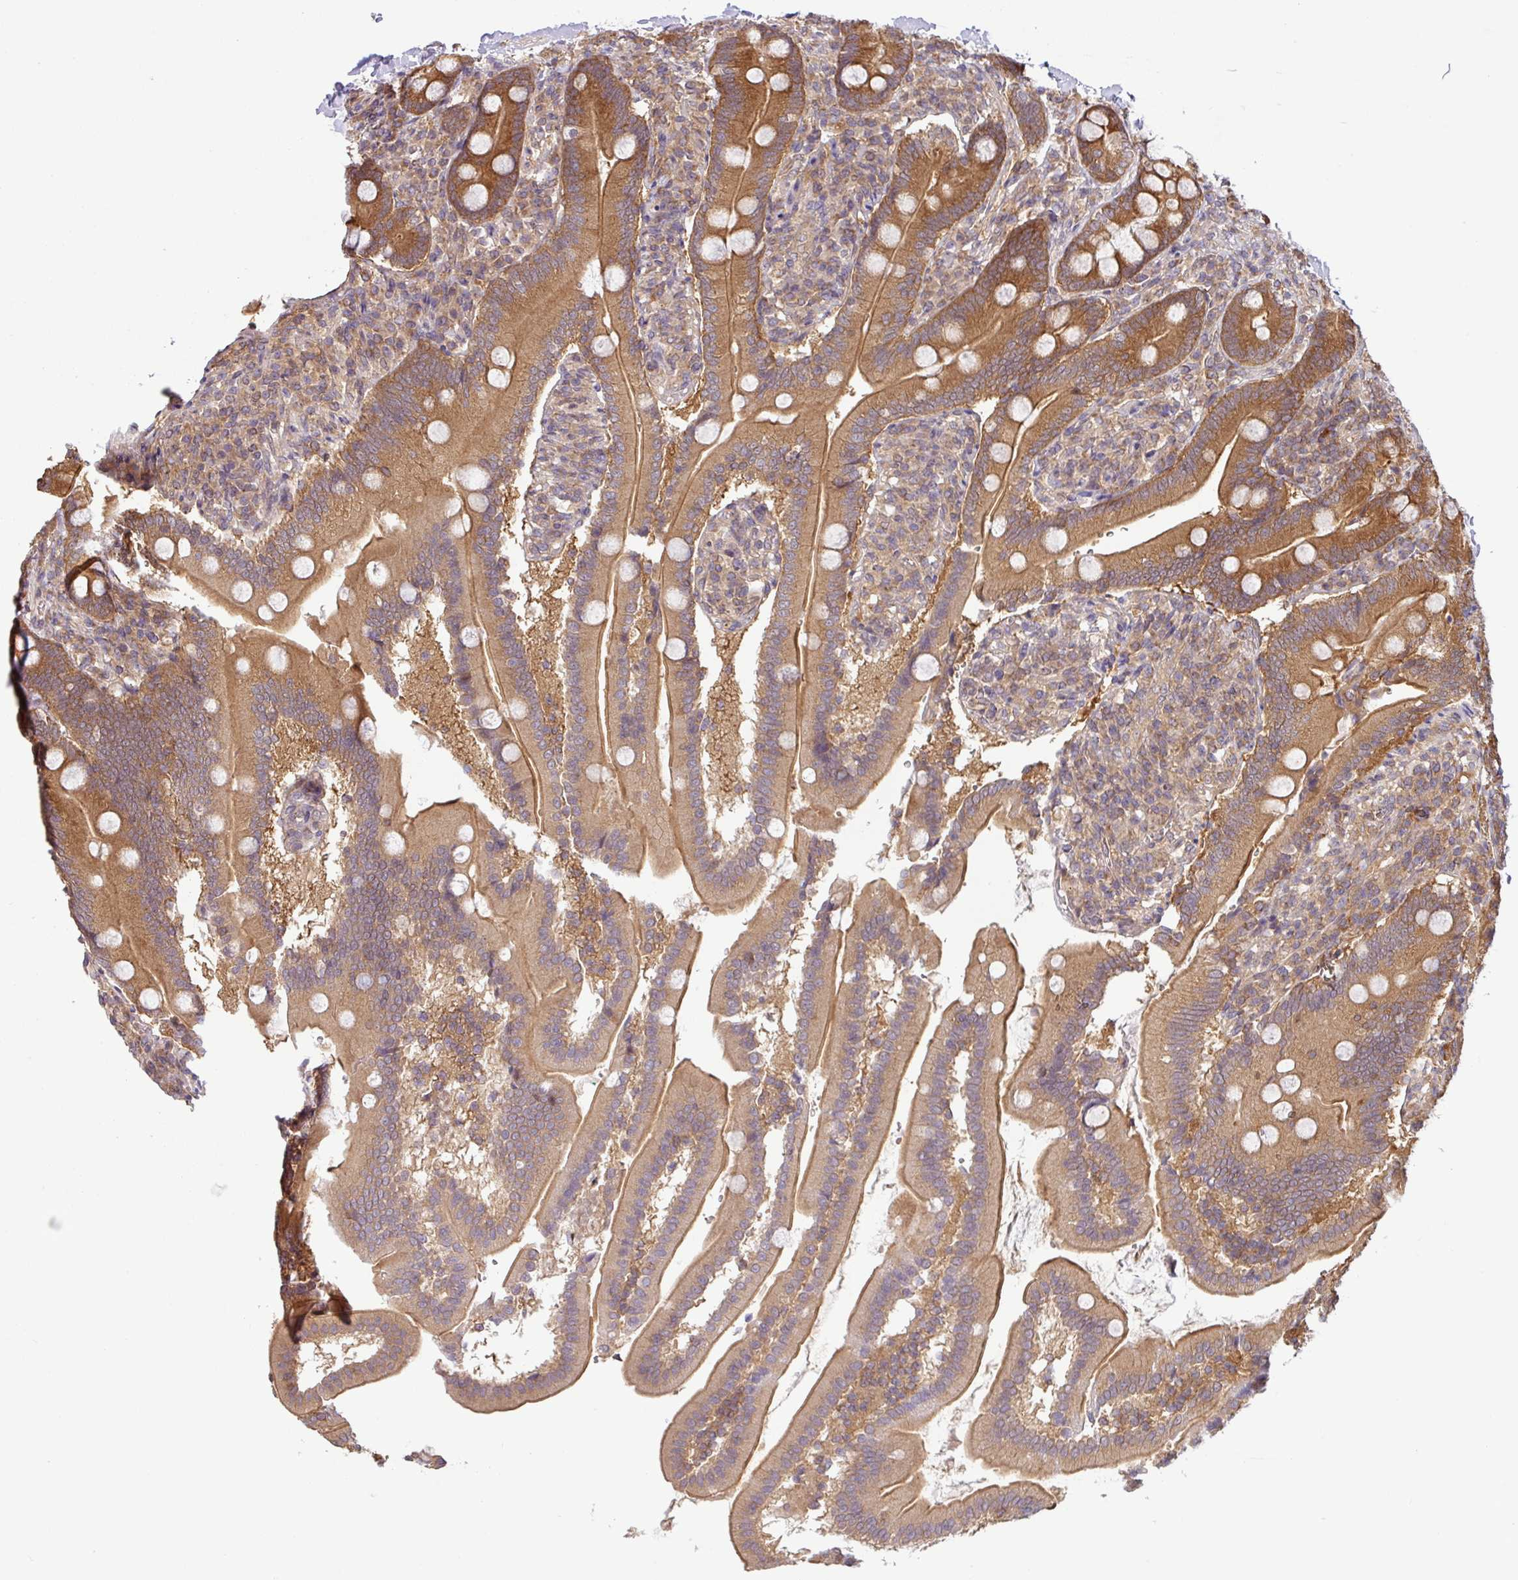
{"staining": {"intensity": "moderate", "quantity": ">75%", "location": "cytoplasmic/membranous"}, "tissue": "duodenum", "cell_type": "Glandular cells", "image_type": "normal", "snomed": [{"axis": "morphology", "description": "Normal tissue, NOS"}, {"axis": "topography", "description": "Duodenum"}], "caption": "Immunohistochemical staining of normal human duodenum shows medium levels of moderate cytoplasmic/membranous positivity in approximately >75% of glandular cells.", "gene": "SHB", "patient": {"sex": "female", "age": 67}}